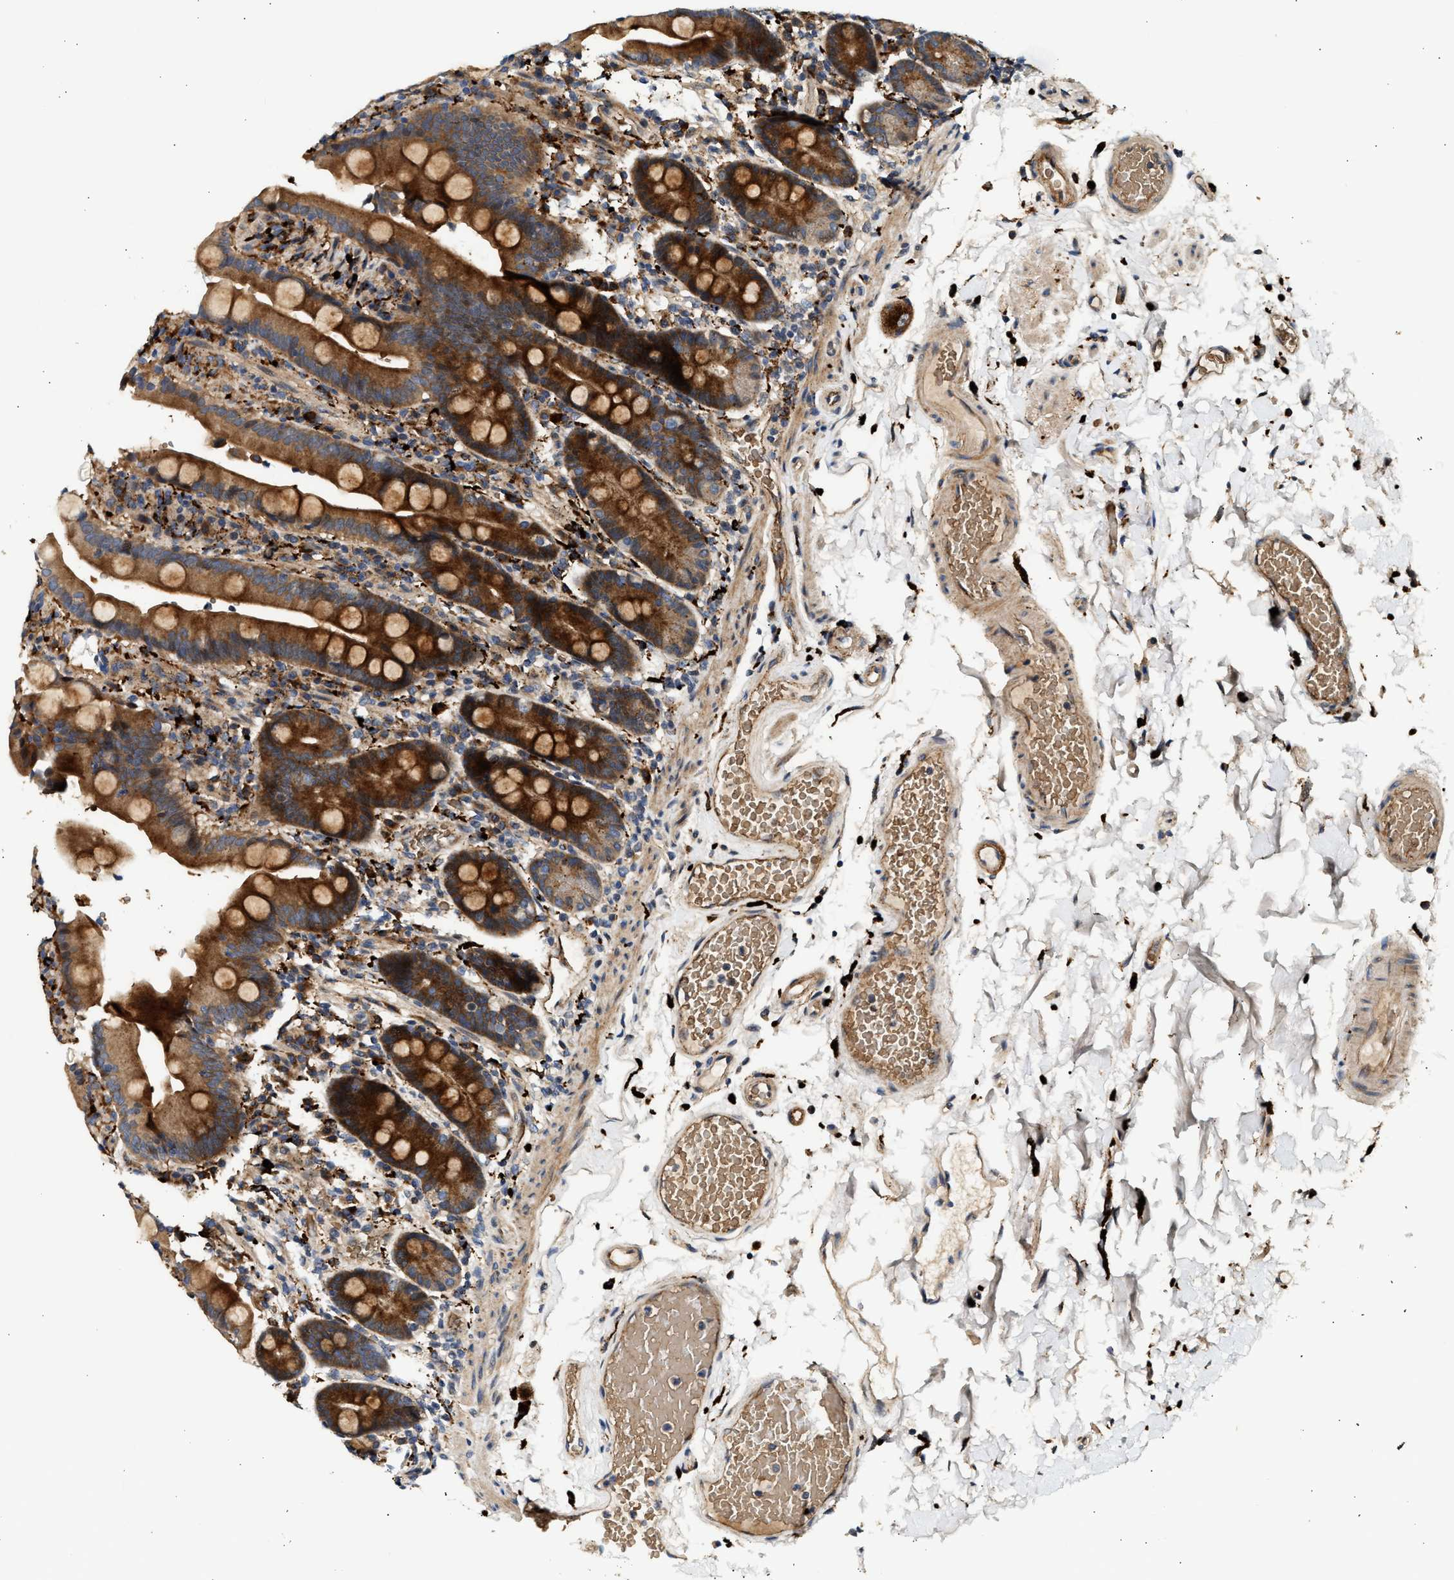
{"staining": {"intensity": "strong", "quantity": ">75%", "location": "cytoplasmic/membranous"}, "tissue": "duodenum", "cell_type": "Glandular cells", "image_type": "normal", "snomed": [{"axis": "morphology", "description": "Normal tissue, NOS"}, {"axis": "topography", "description": "Small intestine, NOS"}], "caption": "Immunohistochemistry (DAB) staining of unremarkable human duodenum reveals strong cytoplasmic/membranous protein expression in approximately >75% of glandular cells.", "gene": "PLD3", "patient": {"sex": "female", "age": 71}}